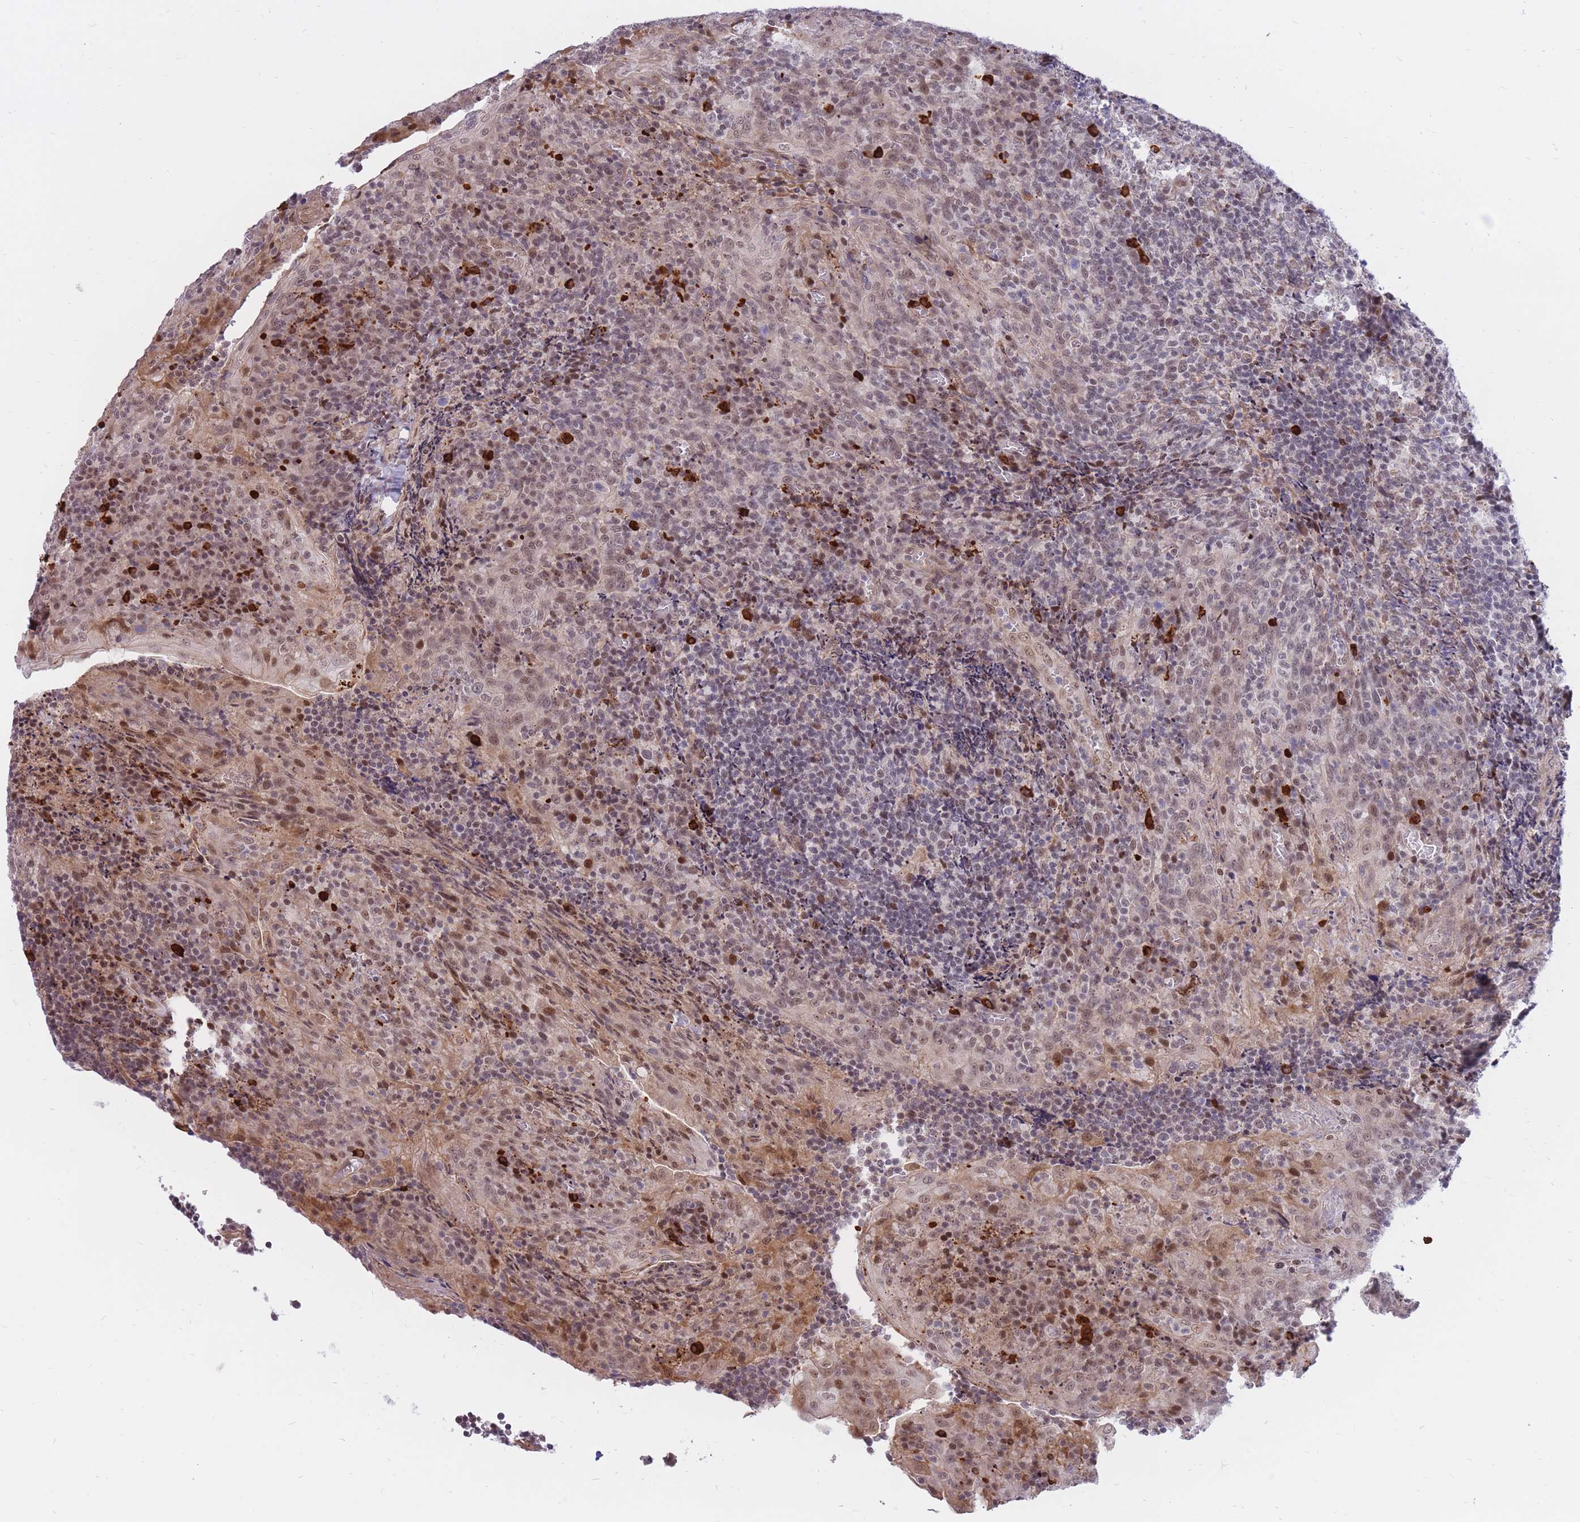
{"staining": {"intensity": "weak", "quantity": "<25%", "location": "cytoplasmic/membranous,nuclear"}, "tissue": "tonsil", "cell_type": "Germinal center cells", "image_type": "normal", "snomed": [{"axis": "morphology", "description": "Normal tissue, NOS"}, {"axis": "topography", "description": "Tonsil"}], "caption": "Immunohistochemistry (IHC) histopathology image of benign human tonsil stained for a protein (brown), which demonstrates no expression in germinal center cells.", "gene": "ERICH6B", "patient": {"sex": "male", "age": 17}}